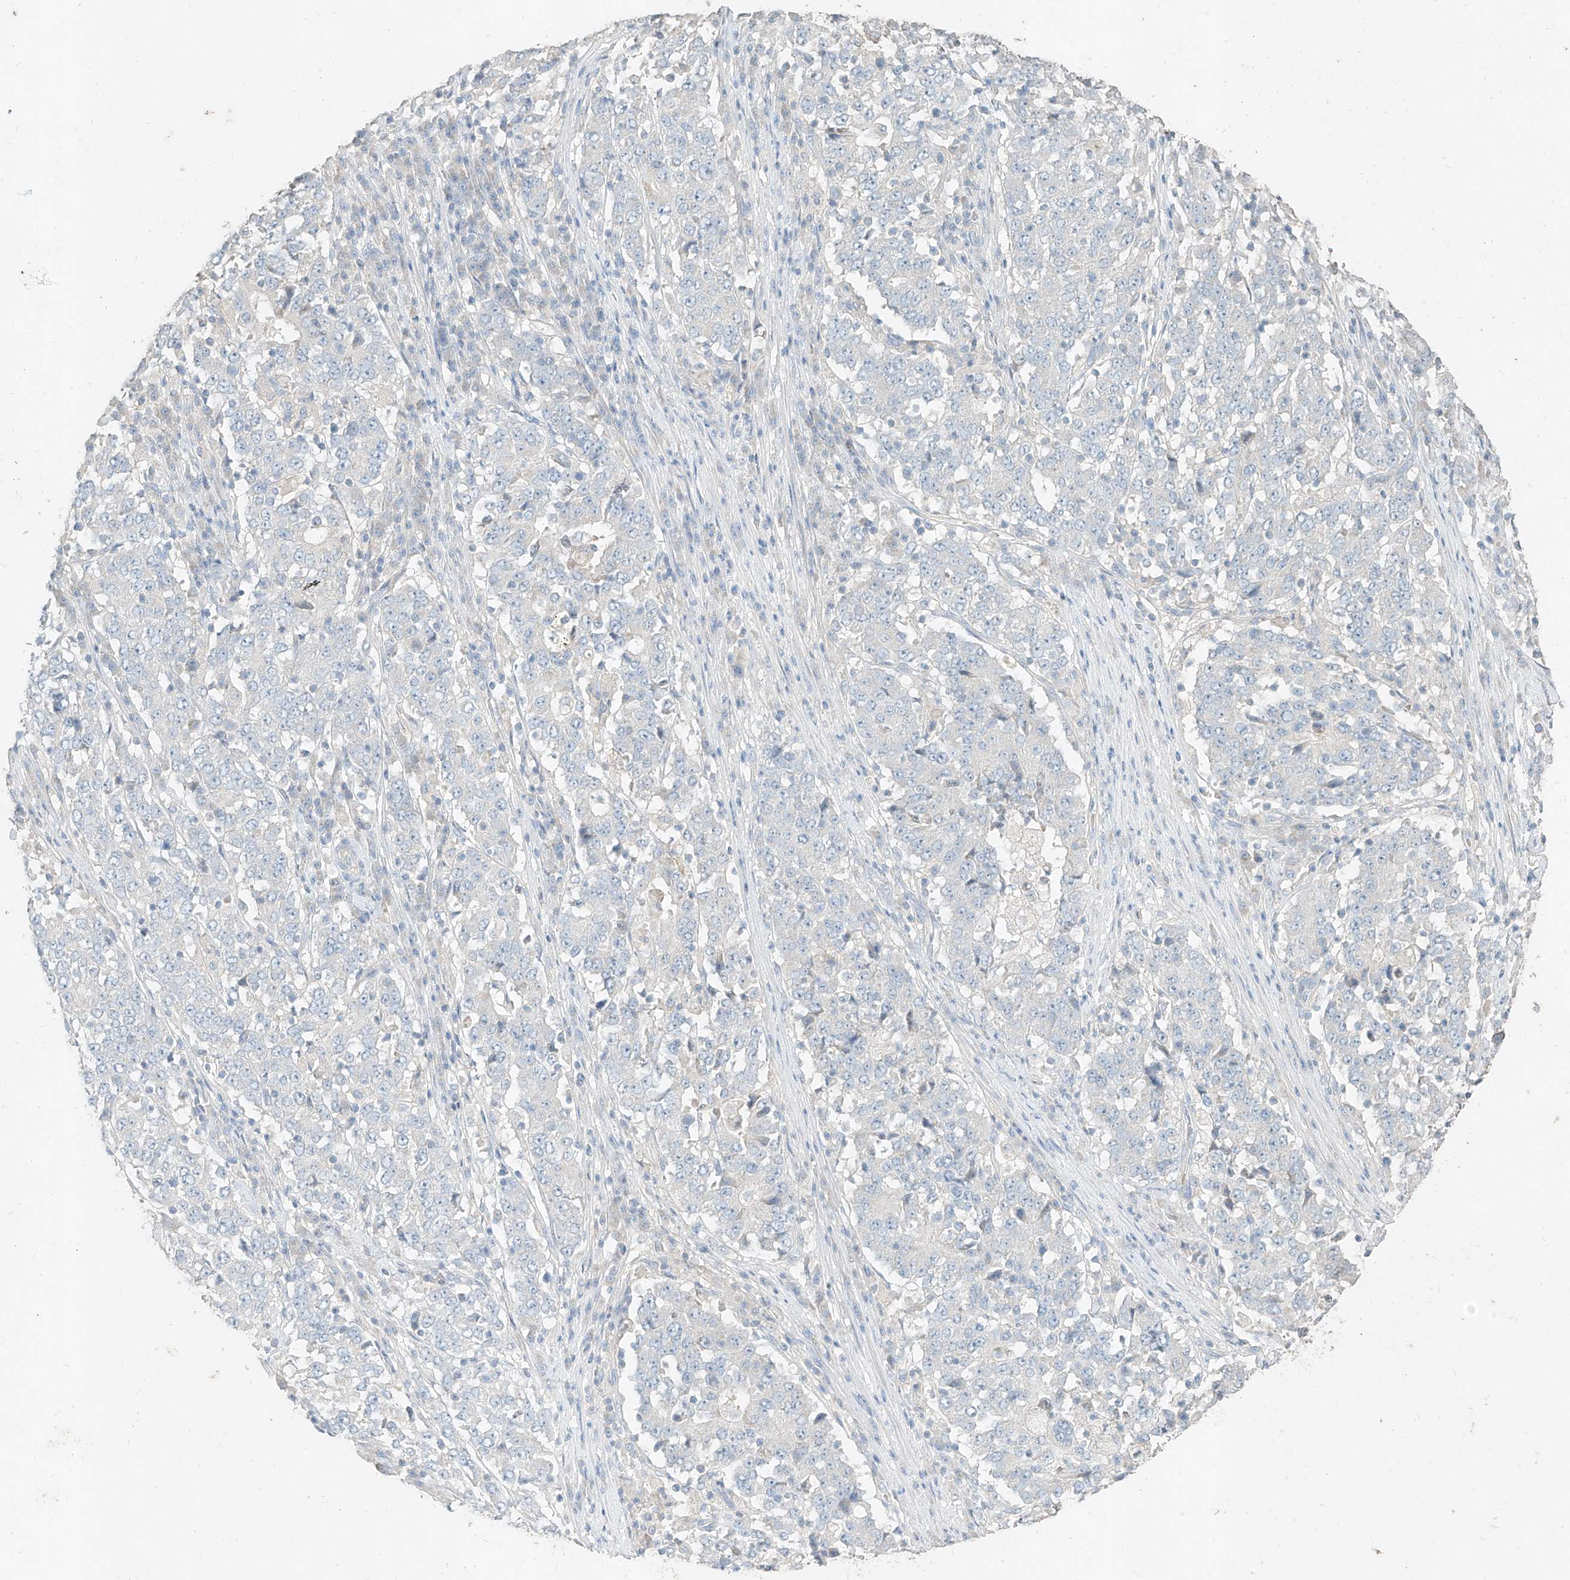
{"staining": {"intensity": "negative", "quantity": "none", "location": "none"}, "tissue": "stomach cancer", "cell_type": "Tumor cells", "image_type": "cancer", "snomed": [{"axis": "morphology", "description": "Adenocarcinoma, NOS"}, {"axis": "topography", "description": "Stomach"}], "caption": "The immunohistochemistry histopathology image has no significant expression in tumor cells of stomach cancer (adenocarcinoma) tissue.", "gene": "ZZEF1", "patient": {"sex": "male", "age": 59}}